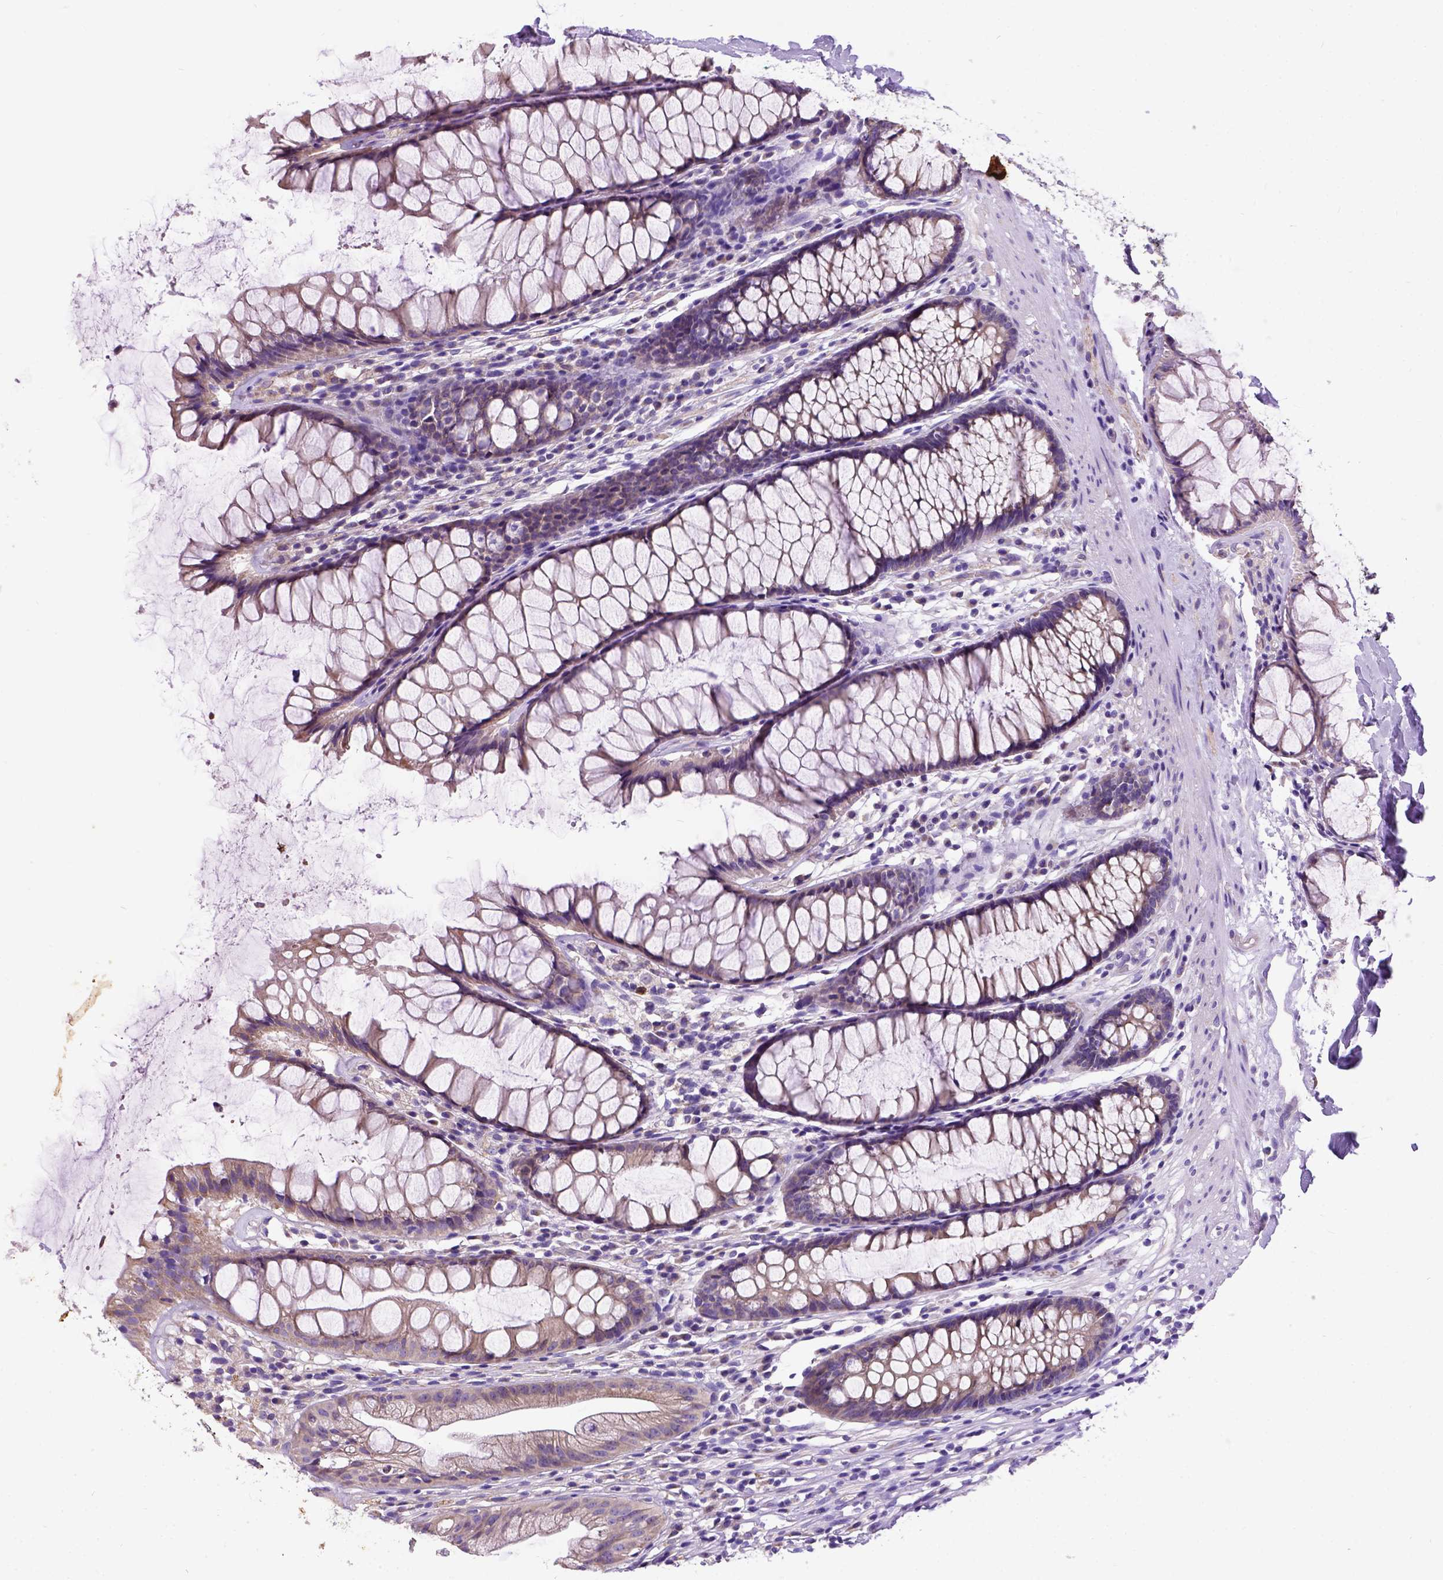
{"staining": {"intensity": "moderate", "quantity": "<25%", "location": "cytoplasmic/membranous"}, "tissue": "rectum", "cell_type": "Glandular cells", "image_type": "normal", "snomed": [{"axis": "morphology", "description": "Normal tissue, NOS"}, {"axis": "topography", "description": "Rectum"}], "caption": "Approximately <25% of glandular cells in normal rectum reveal moderate cytoplasmic/membranous protein positivity as visualized by brown immunohistochemical staining.", "gene": "CFAP54", "patient": {"sex": "male", "age": 72}}